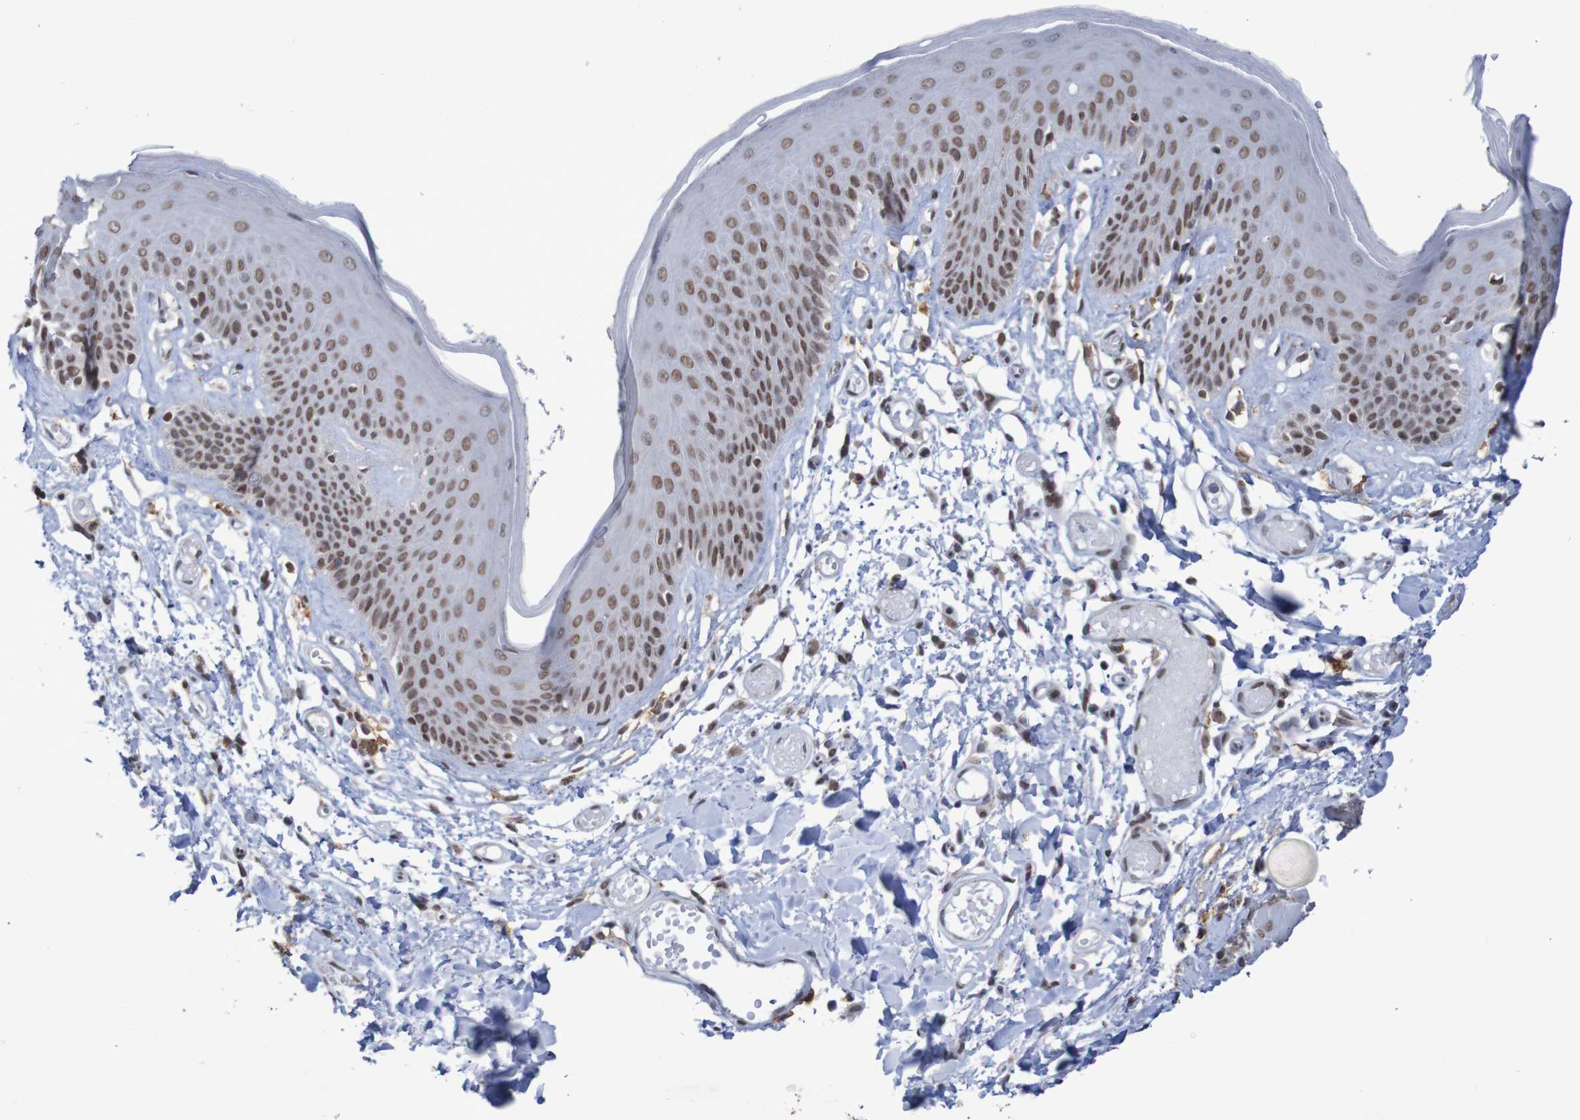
{"staining": {"intensity": "moderate", "quantity": ">75%", "location": "nuclear"}, "tissue": "skin", "cell_type": "Epidermal cells", "image_type": "normal", "snomed": [{"axis": "morphology", "description": "Normal tissue, NOS"}, {"axis": "topography", "description": "Vulva"}], "caption": "The image reveals immunohistochemical staining of unremarkable skin. There is moderate nuclear staining is identified in approximately >75% of epidermal cells.", "gene": "MRTFB", "patient": {"sex": "female", "age": 73}}